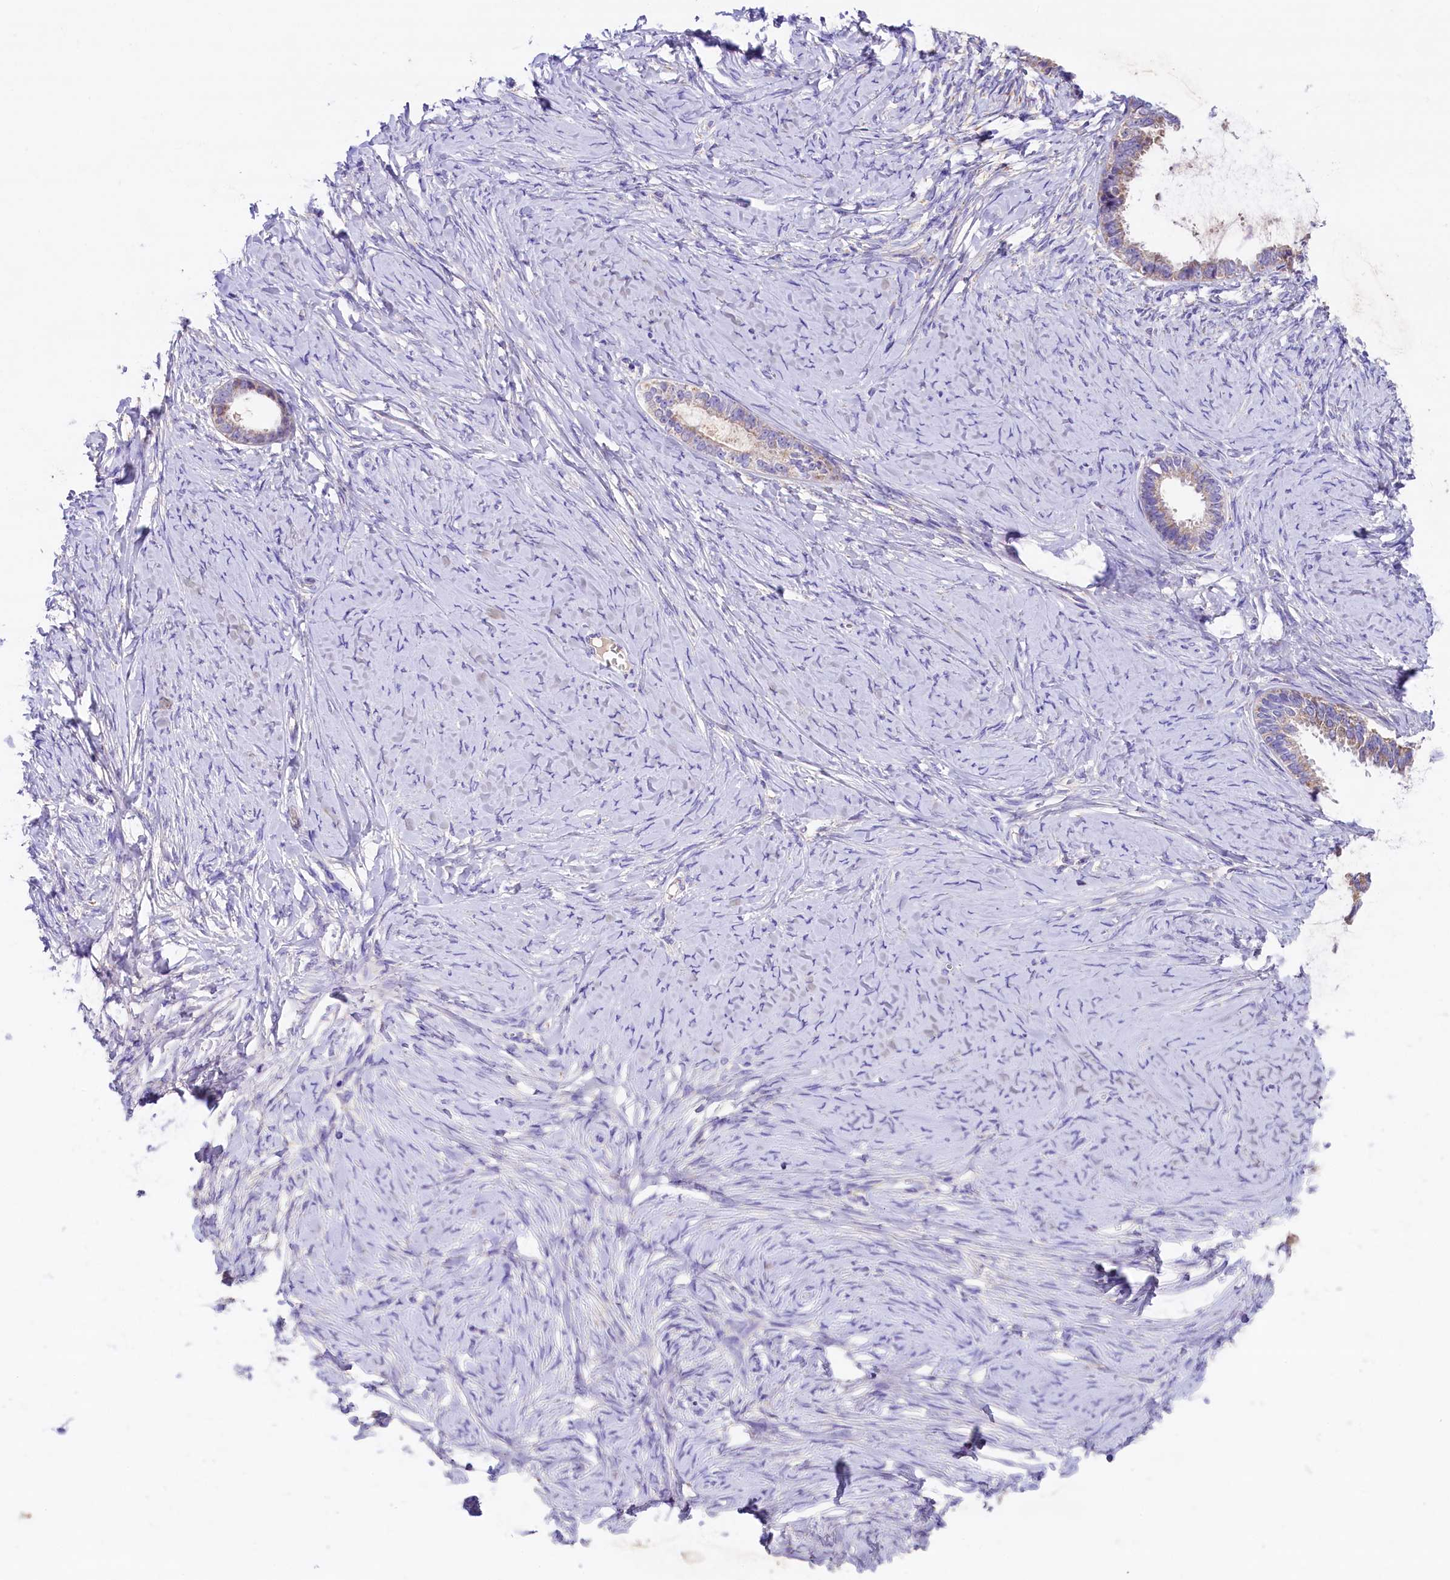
{"staining": {"intensity": "weak", "quantity": "<25%", "location": "cytoplasmic/membranous"}, "tissue": "ovarian cancer", "cell_type": "Tumor cells", "image_type": "cancer", "snomed": [{"axis": "morphology", "description": "Cystadenocarcinoma, serous, NOS"}, {"axis": "topography", "description": "Ovary"}], "caption": "High magnification brightfield microscopy of serous cystadenocarcinoma (ovarian) stained with DAB (brown) and counterstained with hematoxylin (blue): tumor cells show no significant staining.", "gene": "PMPCB", "patient": {"sex": "female", "age": 79}}